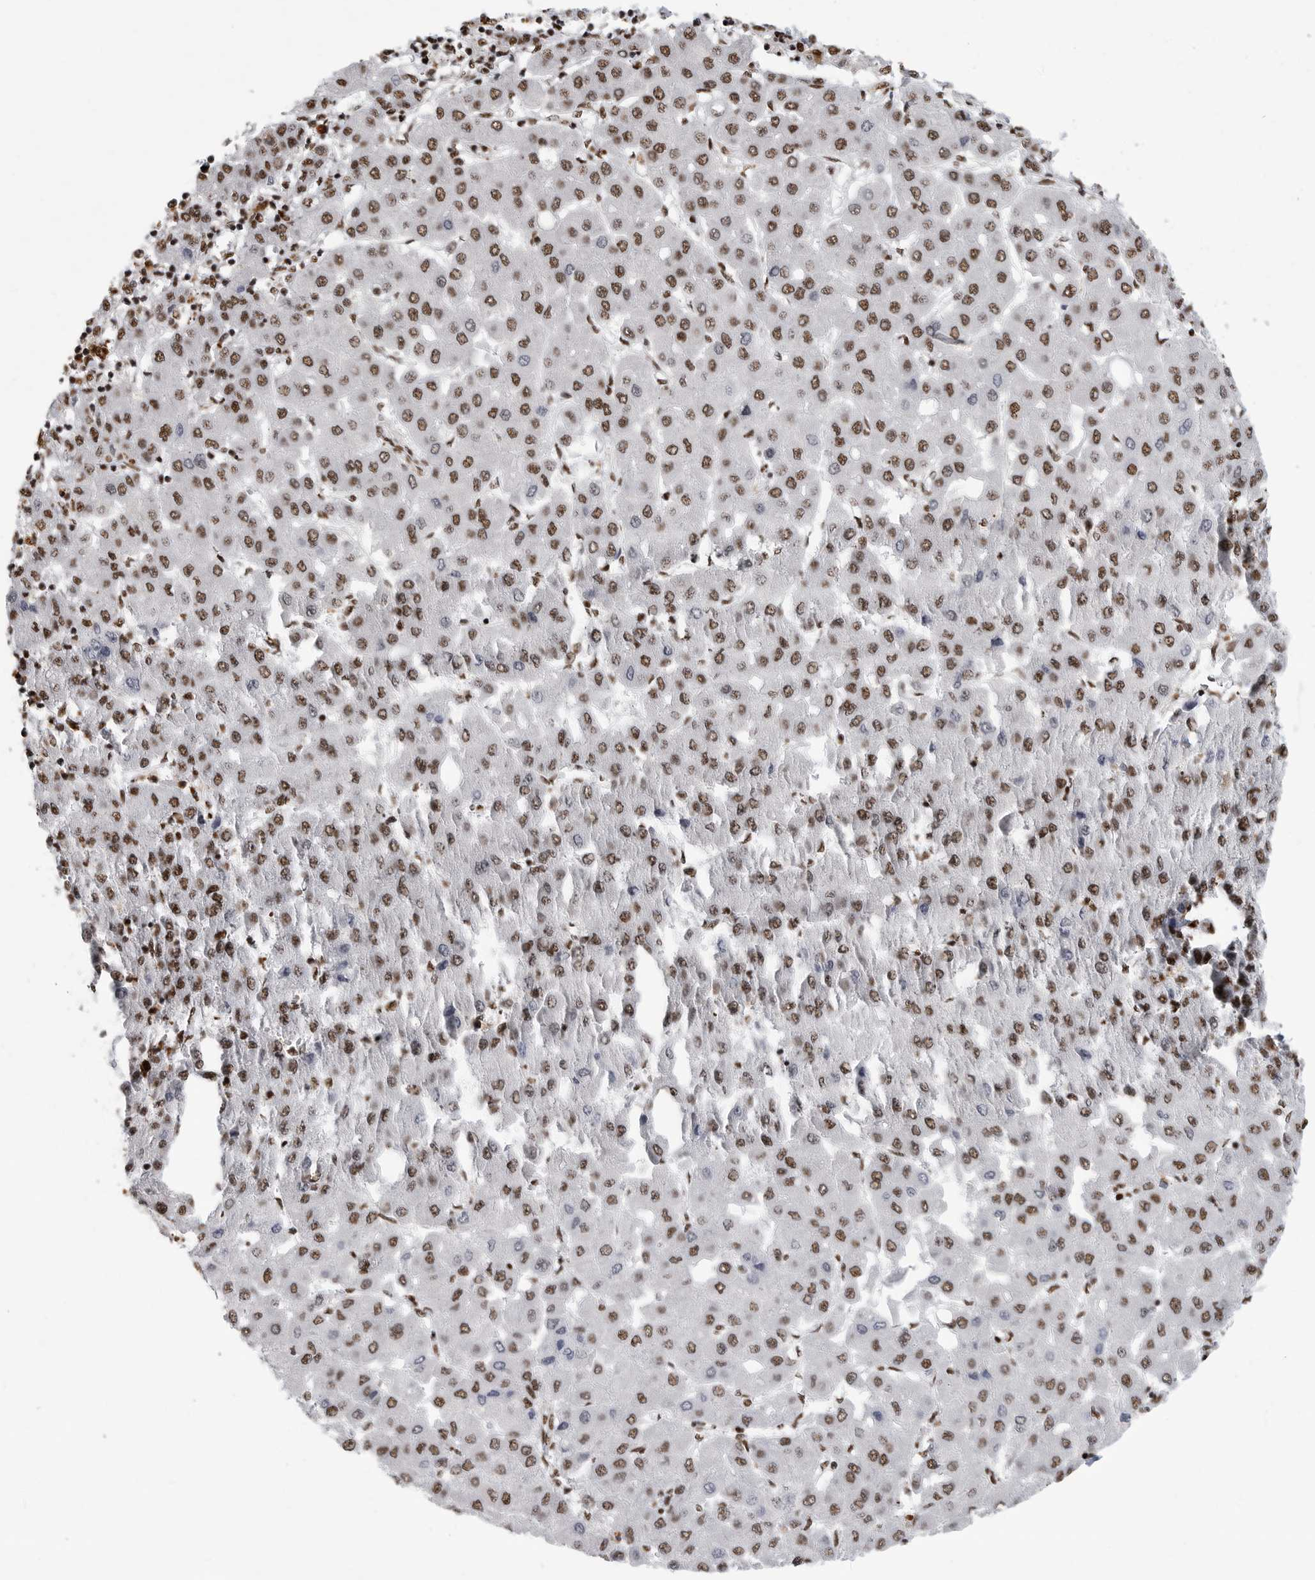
{"staining": {"intensity": "moderate", "quantity": ">75%", "location": "nuclear"}, "tissue": "liver cancer", "cell_type": "Tumor cells", "image_type": "cancer", "snomed": [{"axis": "morphology", "description": "Carcinoma, Hepatocellular, NOS"}, {"axis": "topography", "description": "Liver"}], "caption": "Immunohistochemistry (IHC) image of human liver cancer (hepatocellular carcinoma) stained for a protein (brown), which demonstrates medium levels of moderate nuclear positivity in about >75% of tumor cells.", "gene": "BCLAF1", "patient": {"sex": "male", "age": 65}}